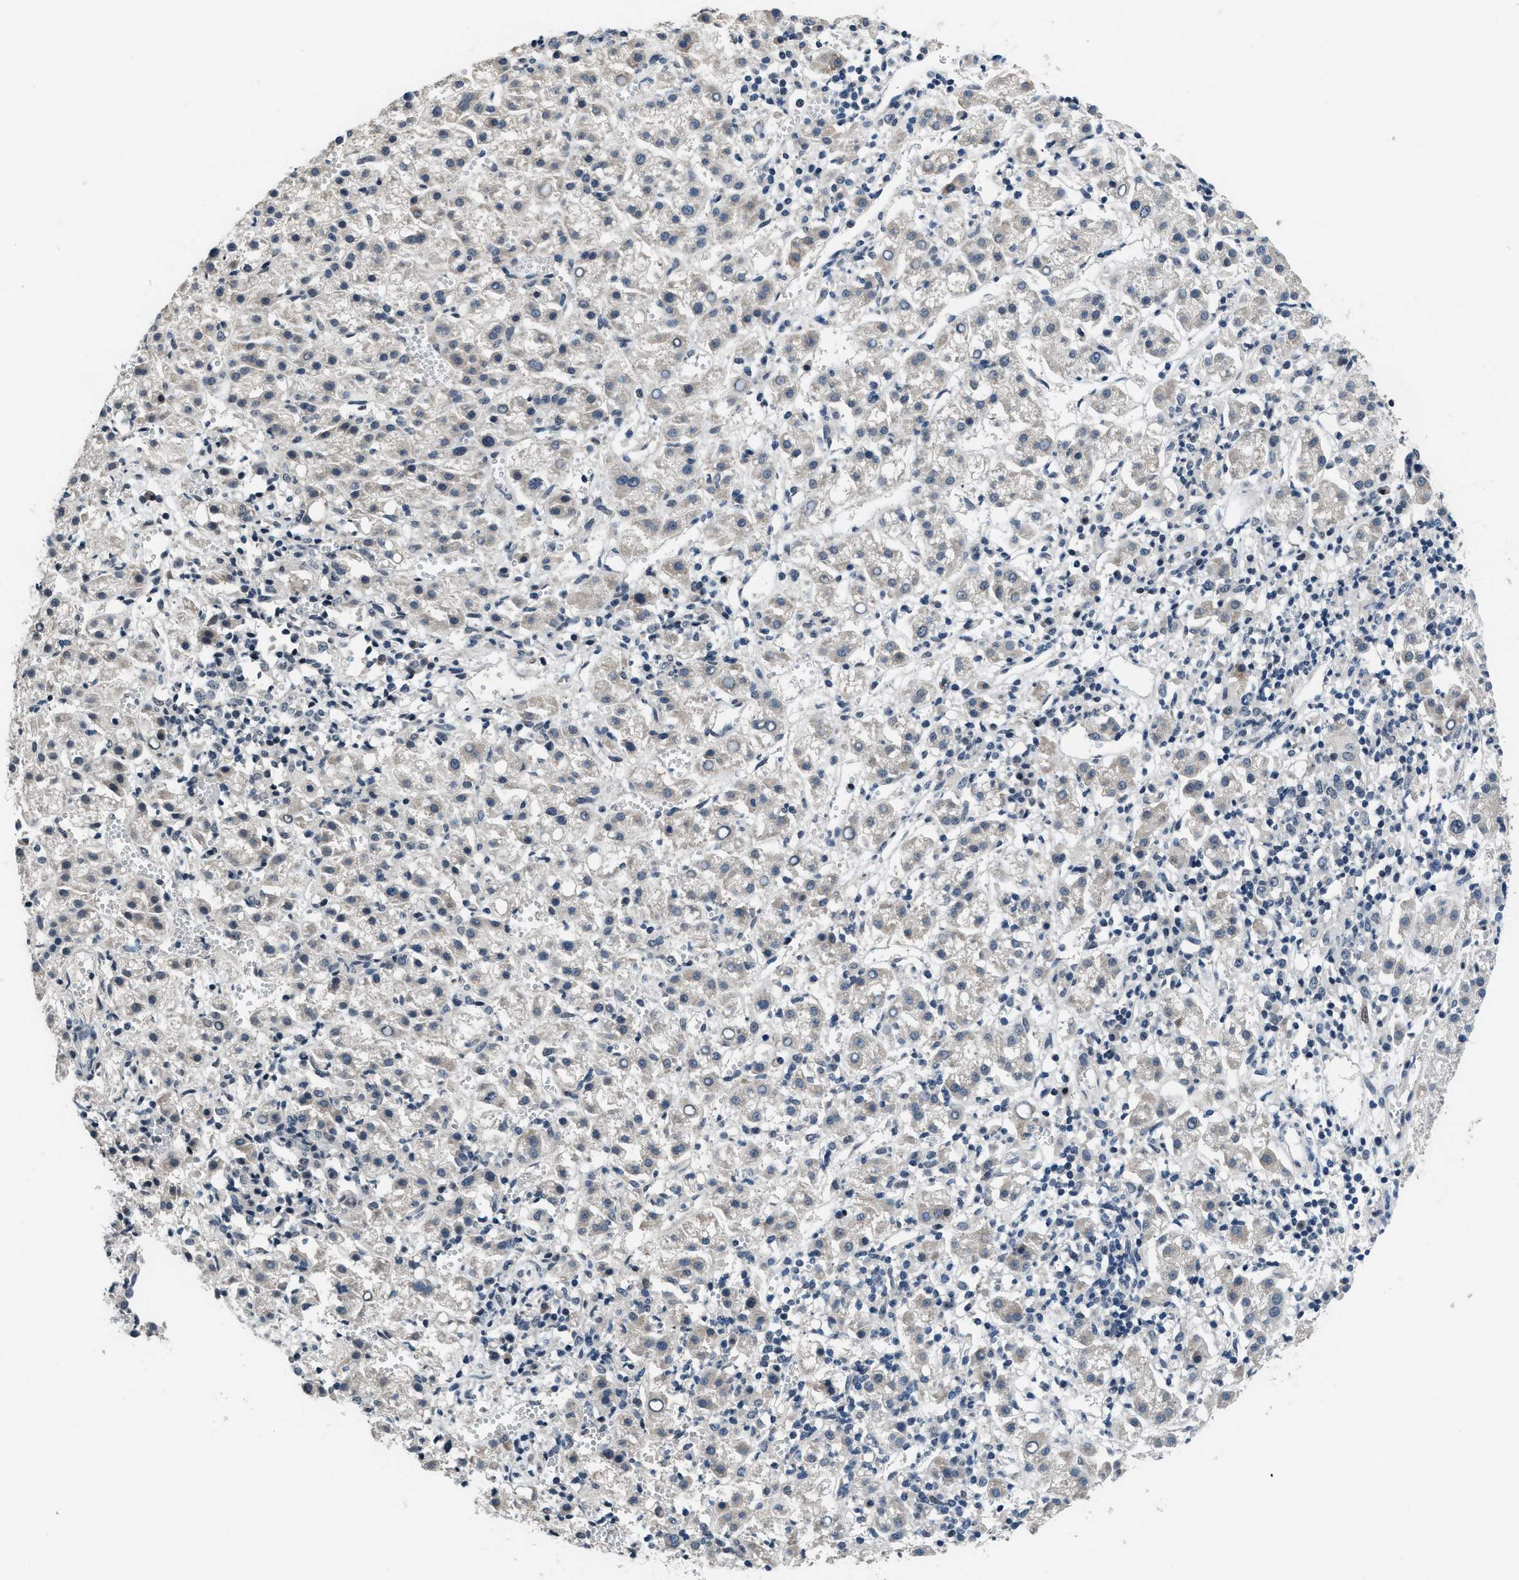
{"staining": {"intensity": "negative", "quantity": "none", "location": "none"}, "tissue": "liver cancer", "cell_type": "Tumor cells", "image_type": "cancer", "snomed": [{"axis": "morphology", "description": "Carcinoma, Hepatocellular, NOS"}, {"axis": "topography", "description": "Liver"}], "caption": "Immunohistochemistry of human liver cancer (hepatocellular carcinoma) displays no expression in tumor cells.", "gene": "SETD5", "patient": {"sex": "female", "age": 58}}